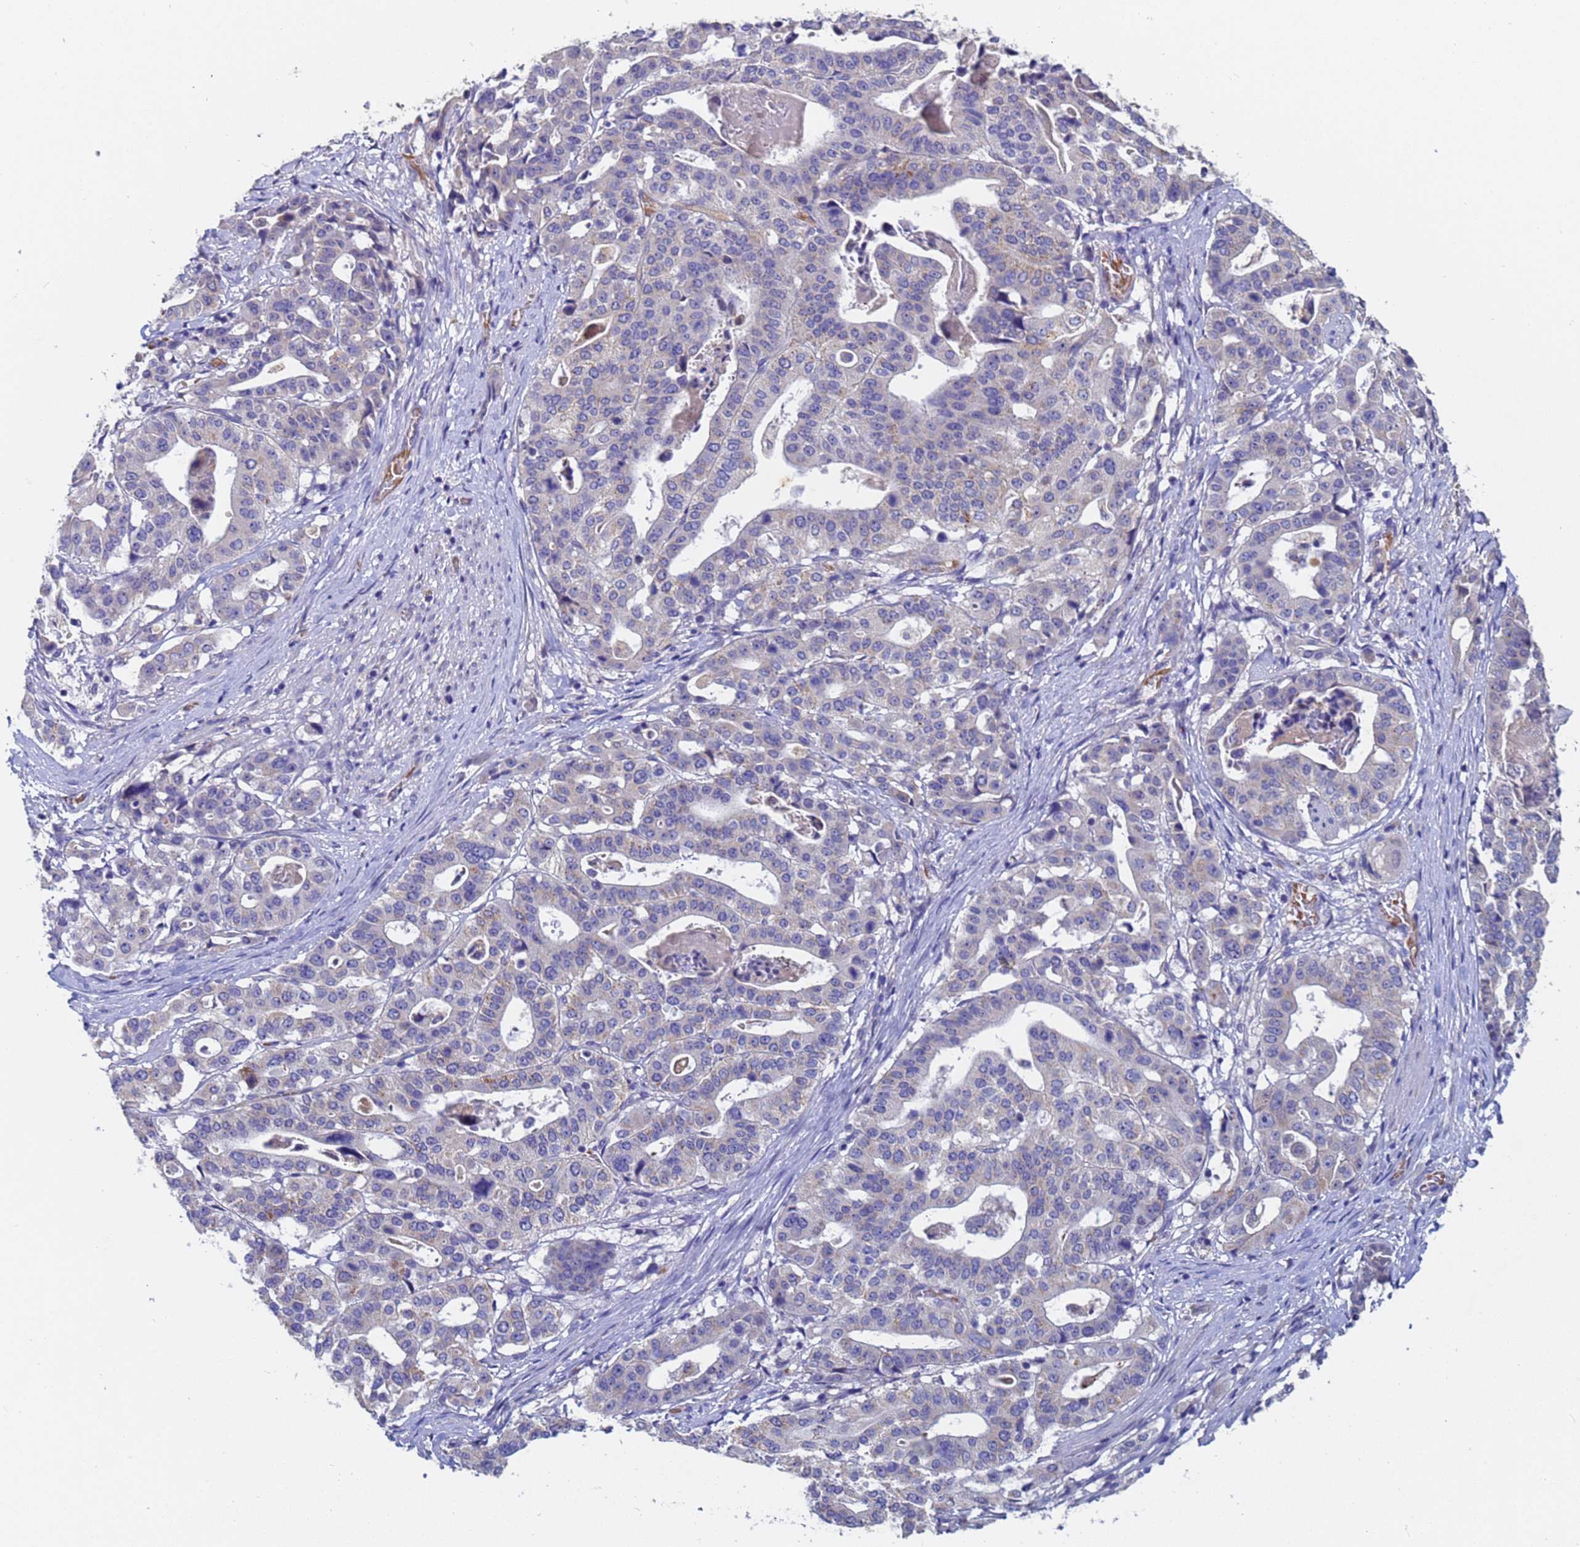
{"staining": {"intensity": "weak", "quantity": "<25%", "location": "cytoplasmic/membranous"}, "tissue": "stomach cancer", "cell_type": "Tumor cells", "image_type": "cancer", "snomed": [{"axis": "morphology", "description": "Adenocarcinoma, NOS"}, {"axis": "topography", "description": "Stomach"}], "caption": "A photomicrograph of human stomach cancer (adenocarcinoma) is negative for staining in tumor cells.", "gene": "IHO1", "patient": {"sex": "male", "age": 48}}